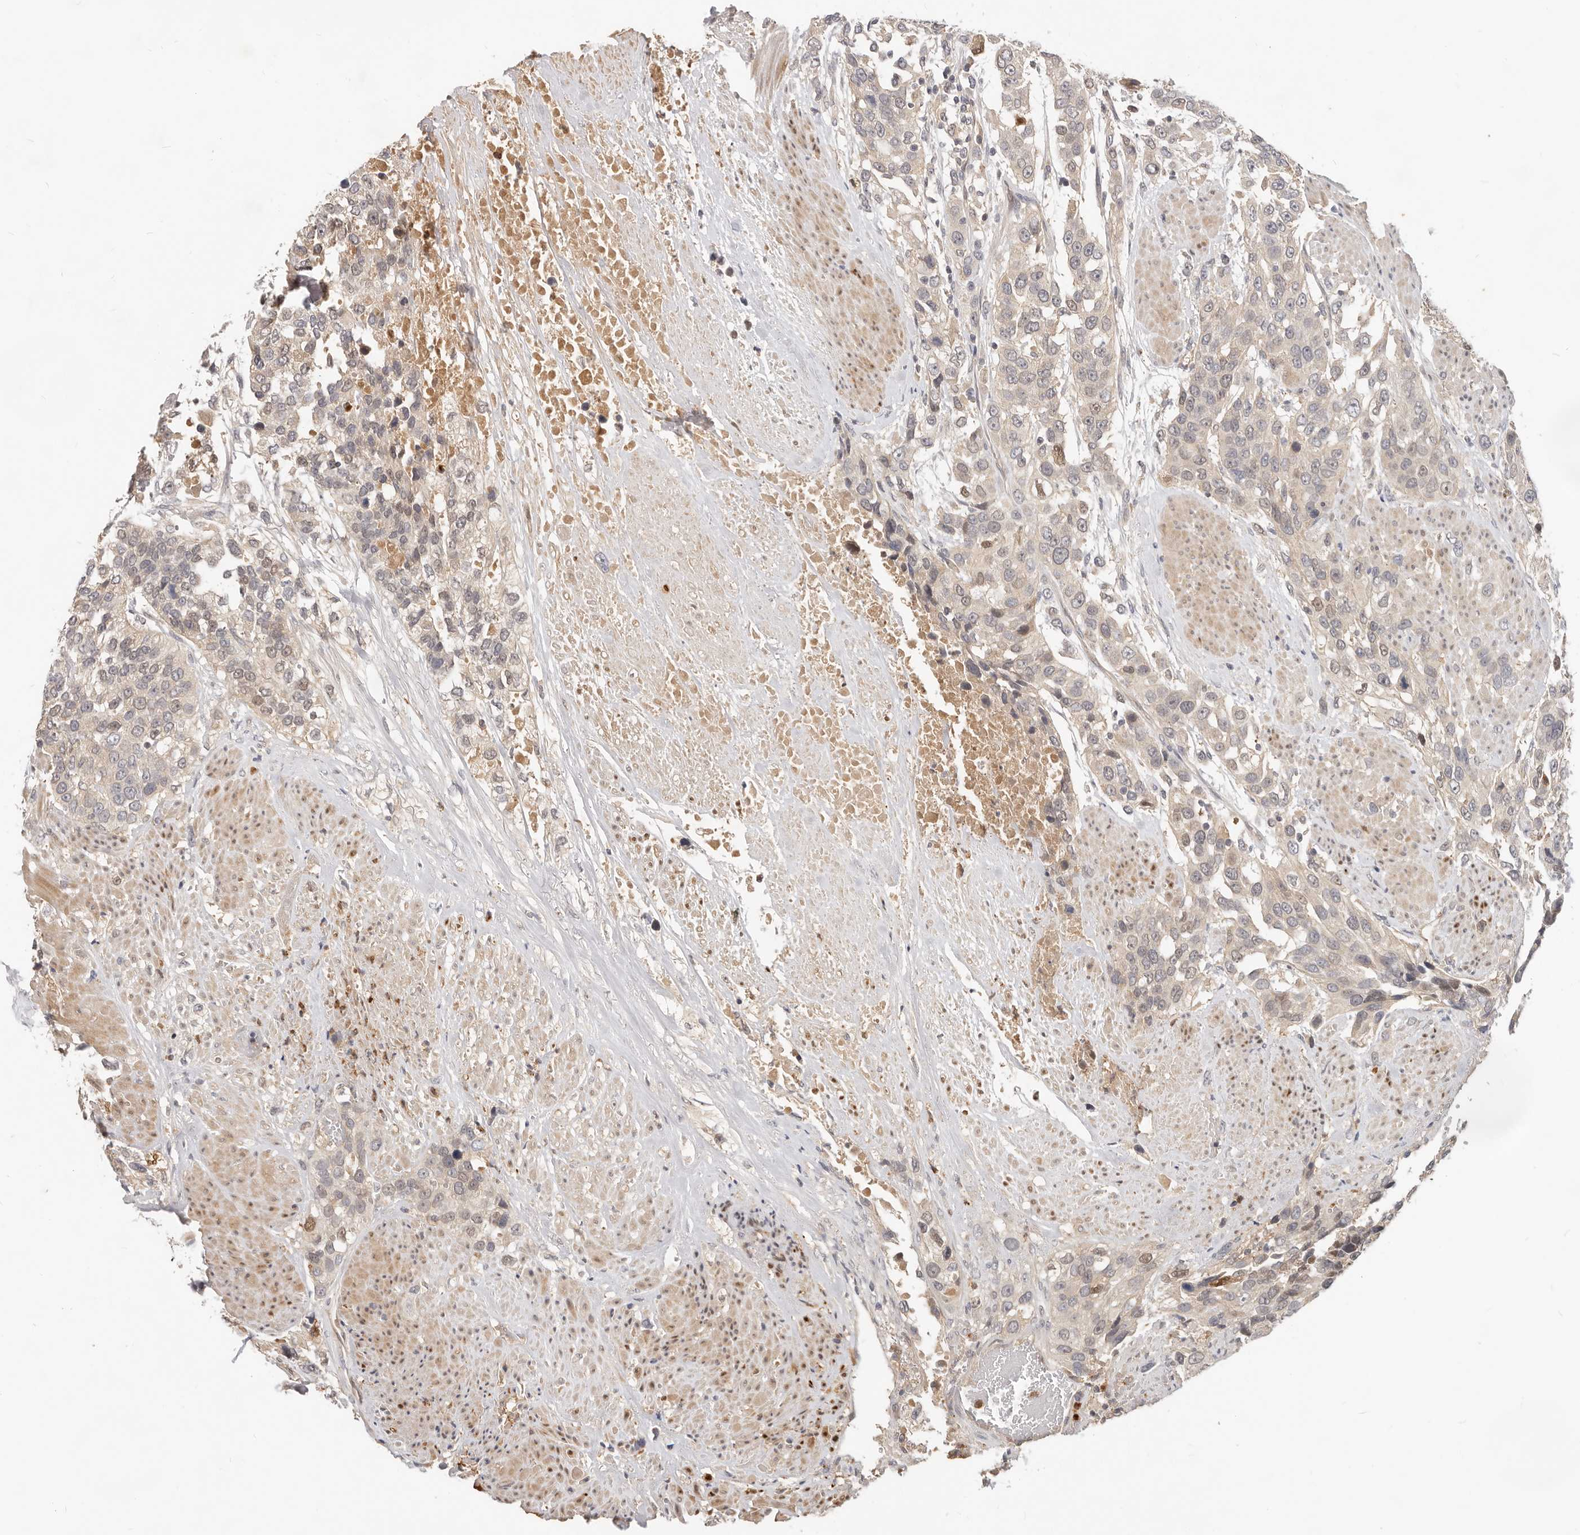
{"staining": {"intensity": "weak", "quantity": "<25%", "location": "nuclear"}, "tissue": "urothelial cancer", "cell_type": "Tumor cells", "image_type": "cancer", "snomed": [{"axis": "morphology", "description": "Urothelial carcinoma, High grade"}, {"axis": "topography", "description": "Urinary bladder"}], "caption": "Tumor cells show no significant staining in urothelial cancer.", "gene": "USP49", "patient": {"sex": "female", "age": 80}}